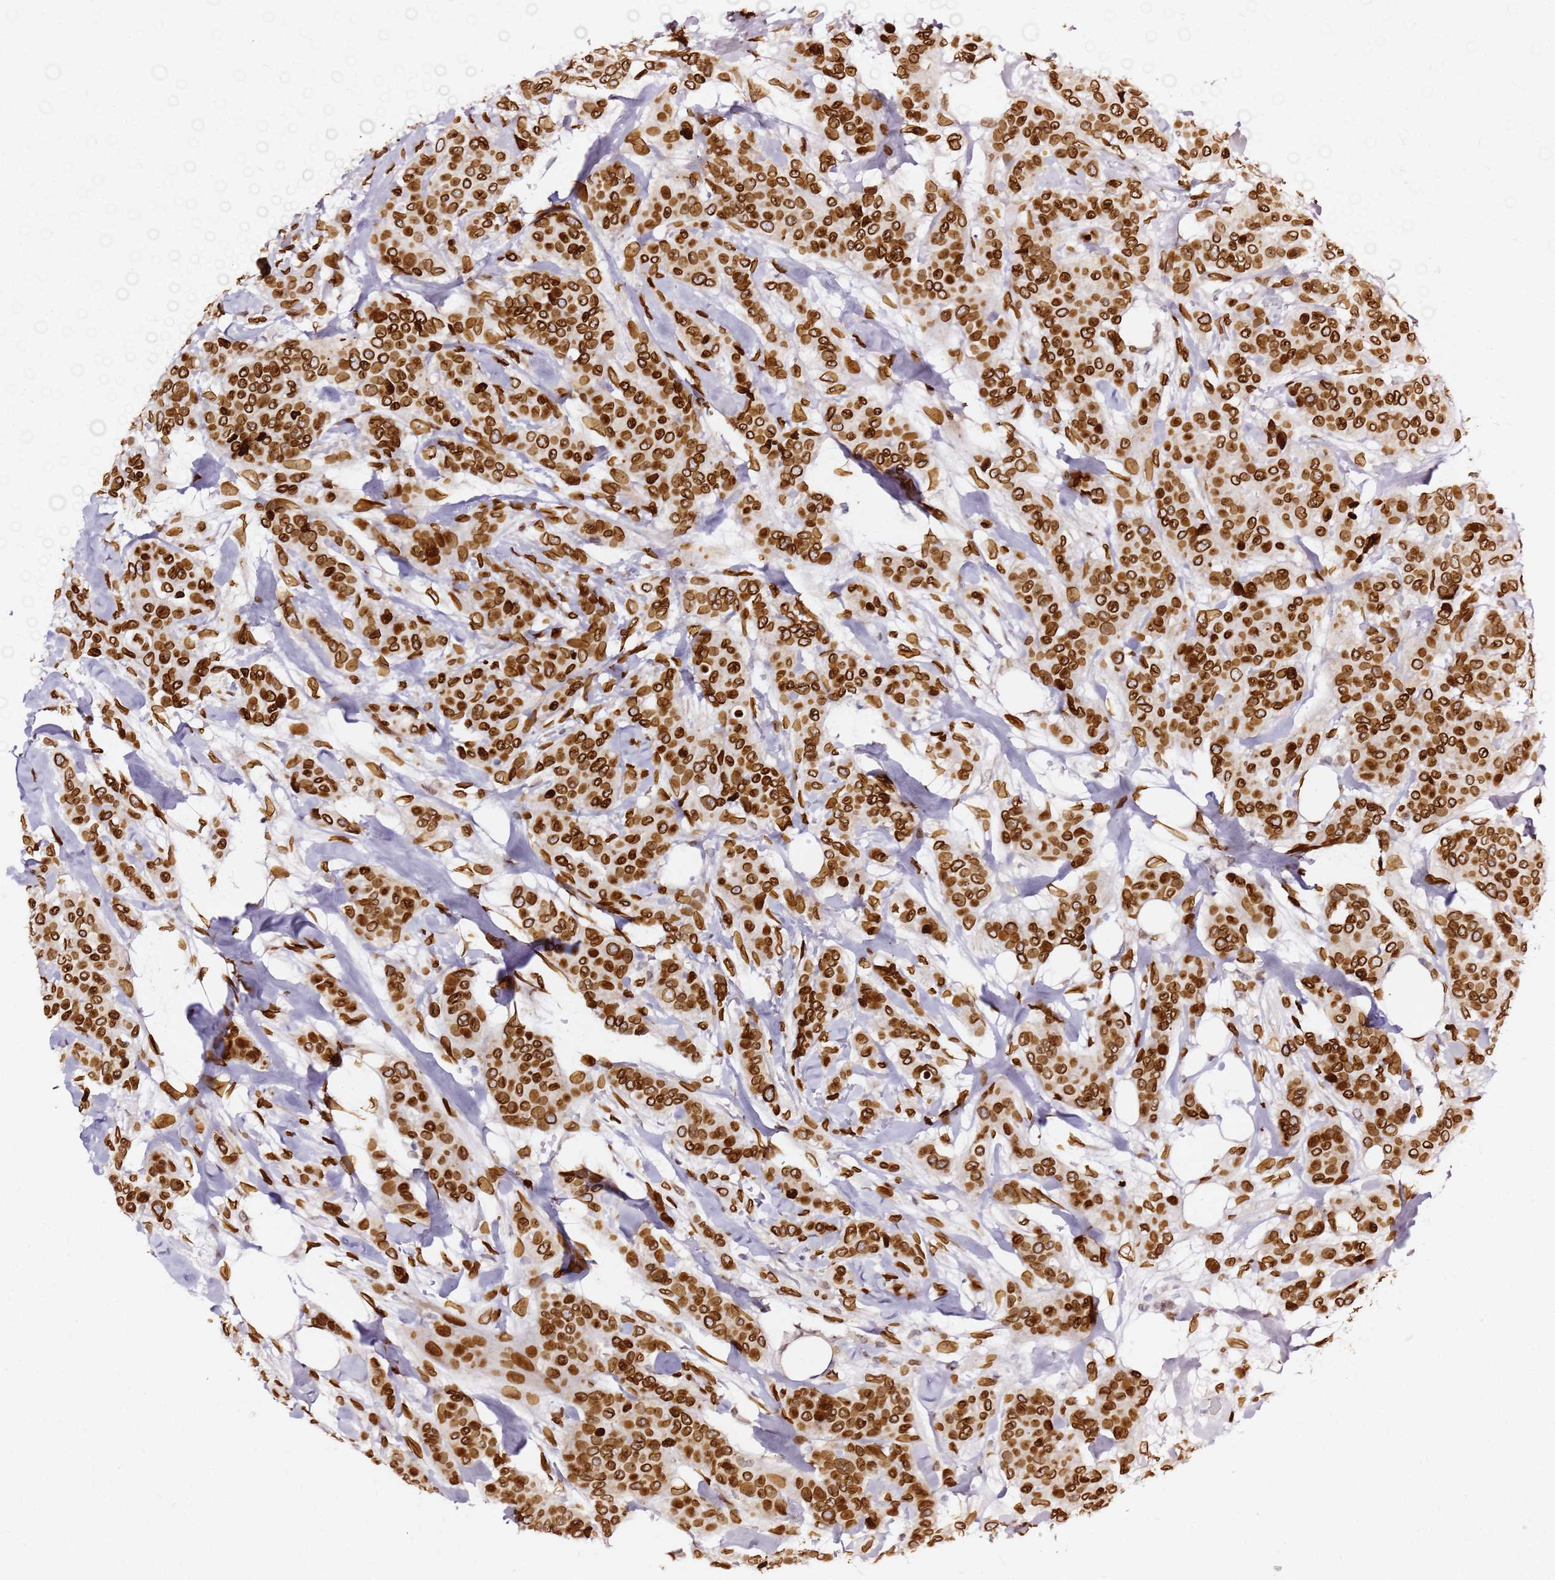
{"staining": {"intensity": "strong", "quantity": ">75%", "location": "cytoplasmic/membranous,nuclear"}, "tissue": "breast cancer", "cell_type": "Tumor cells", "image_type": "cancer", "snomed": [{"axis": "morphology", "description": "Lobular carcinoma"}, {"axis": "topography", "description": "Breast"}], "caption": "Immunohistochemical staining of human lobular carcinoma (breast) shows strong cytoplasmic/membranous and nuclear protein positivity in approximately >75% of tumor cells.", "gene": "C6orf141", "patient": {"sex": "female", "age": 51}}